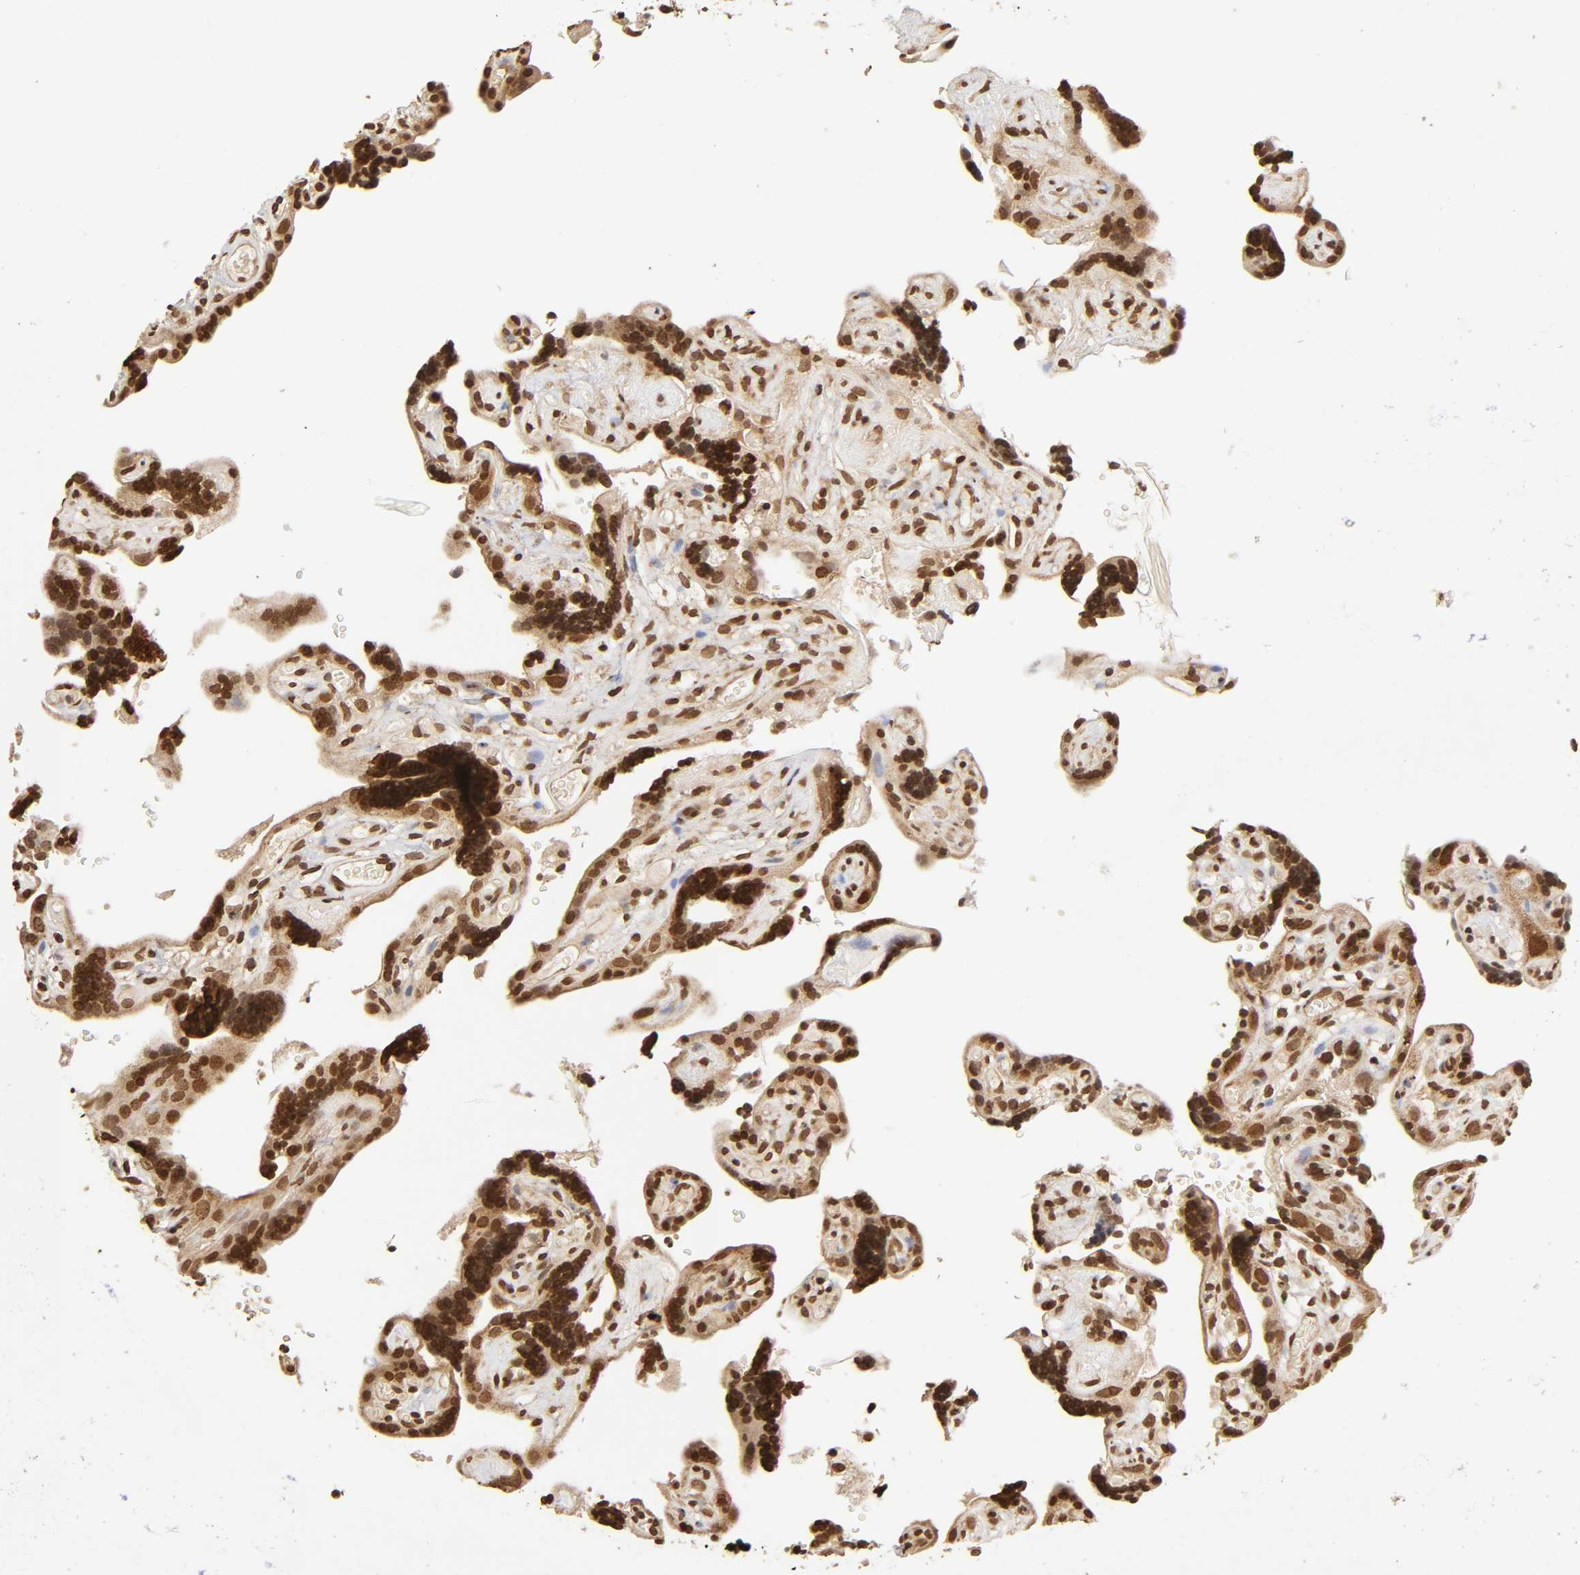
{"staining": {"intensity": "moderate", "quantity": ">75%", "location": "cytoplasmic/membranous,nuclear"}, "tissue": "placenta", "cell_type": "Trophoblastic cells", "image_type": "normal", "snomed": [{"axis": "morphology", "description": "Normal tissue, NOS"}, {"axis": "topography", "description": "Placenta"}], "caption": "Protein staining by immunohistochemistry exhibits moderate cytoplasmic/membranous,nuclear expression in about >75% of trophoblastic cells in unremarkable placenta. The protein of interest is stained brown, and the nuclei are stained in blue (DAB IHC with brightfield microscopy, high magnification).", "gene": "MLLT6", "patient": {"sex": "female", "age": 30}}